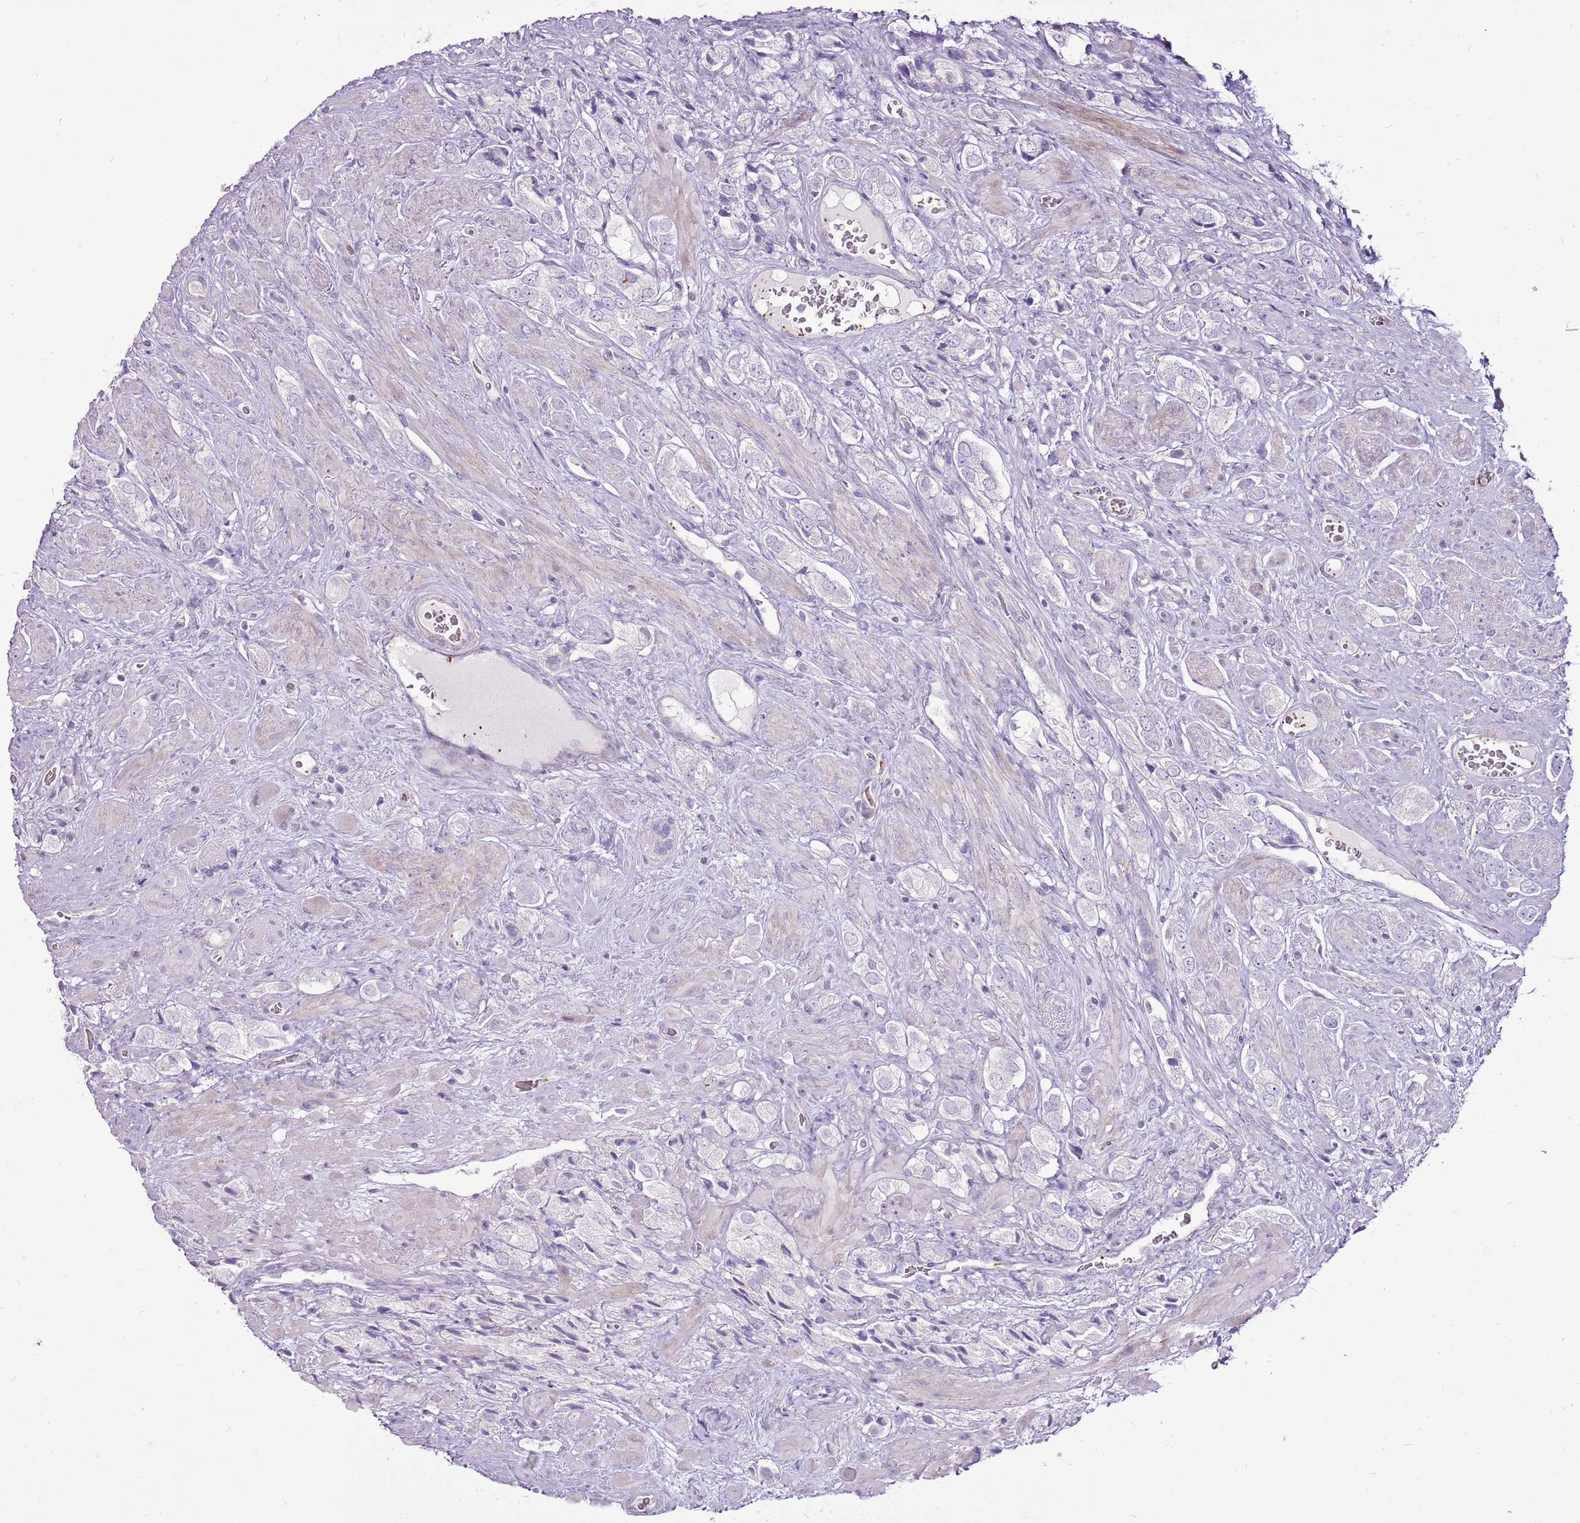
{"staining": {"intensity": "negative", "quantity": "none", "location": "none"}, "tissue": "prostate cancer", "cell_type": "Tumor cells", "image_type": "cancer", "snomed": [{"axis": "morphology", "description": "Adenocarcinoma, High grade"}, {"axis": "topography", "description": "Prostate and seminal vesicle, NOS"}], "caption": "High magnification brightfield microscopy of prostate high-grade adenocarcinoma stained with DAB (brown) and counterstained with hematoxylin (blue): tumor cells show no significant positivity. Brightfield microscopy of immunohistochemistry stained with DAB (brown) and hematoxylin (blue), captured at high magnification.", "gene": "CHAC2", "patient": {"sex": "male", "age": 64}}